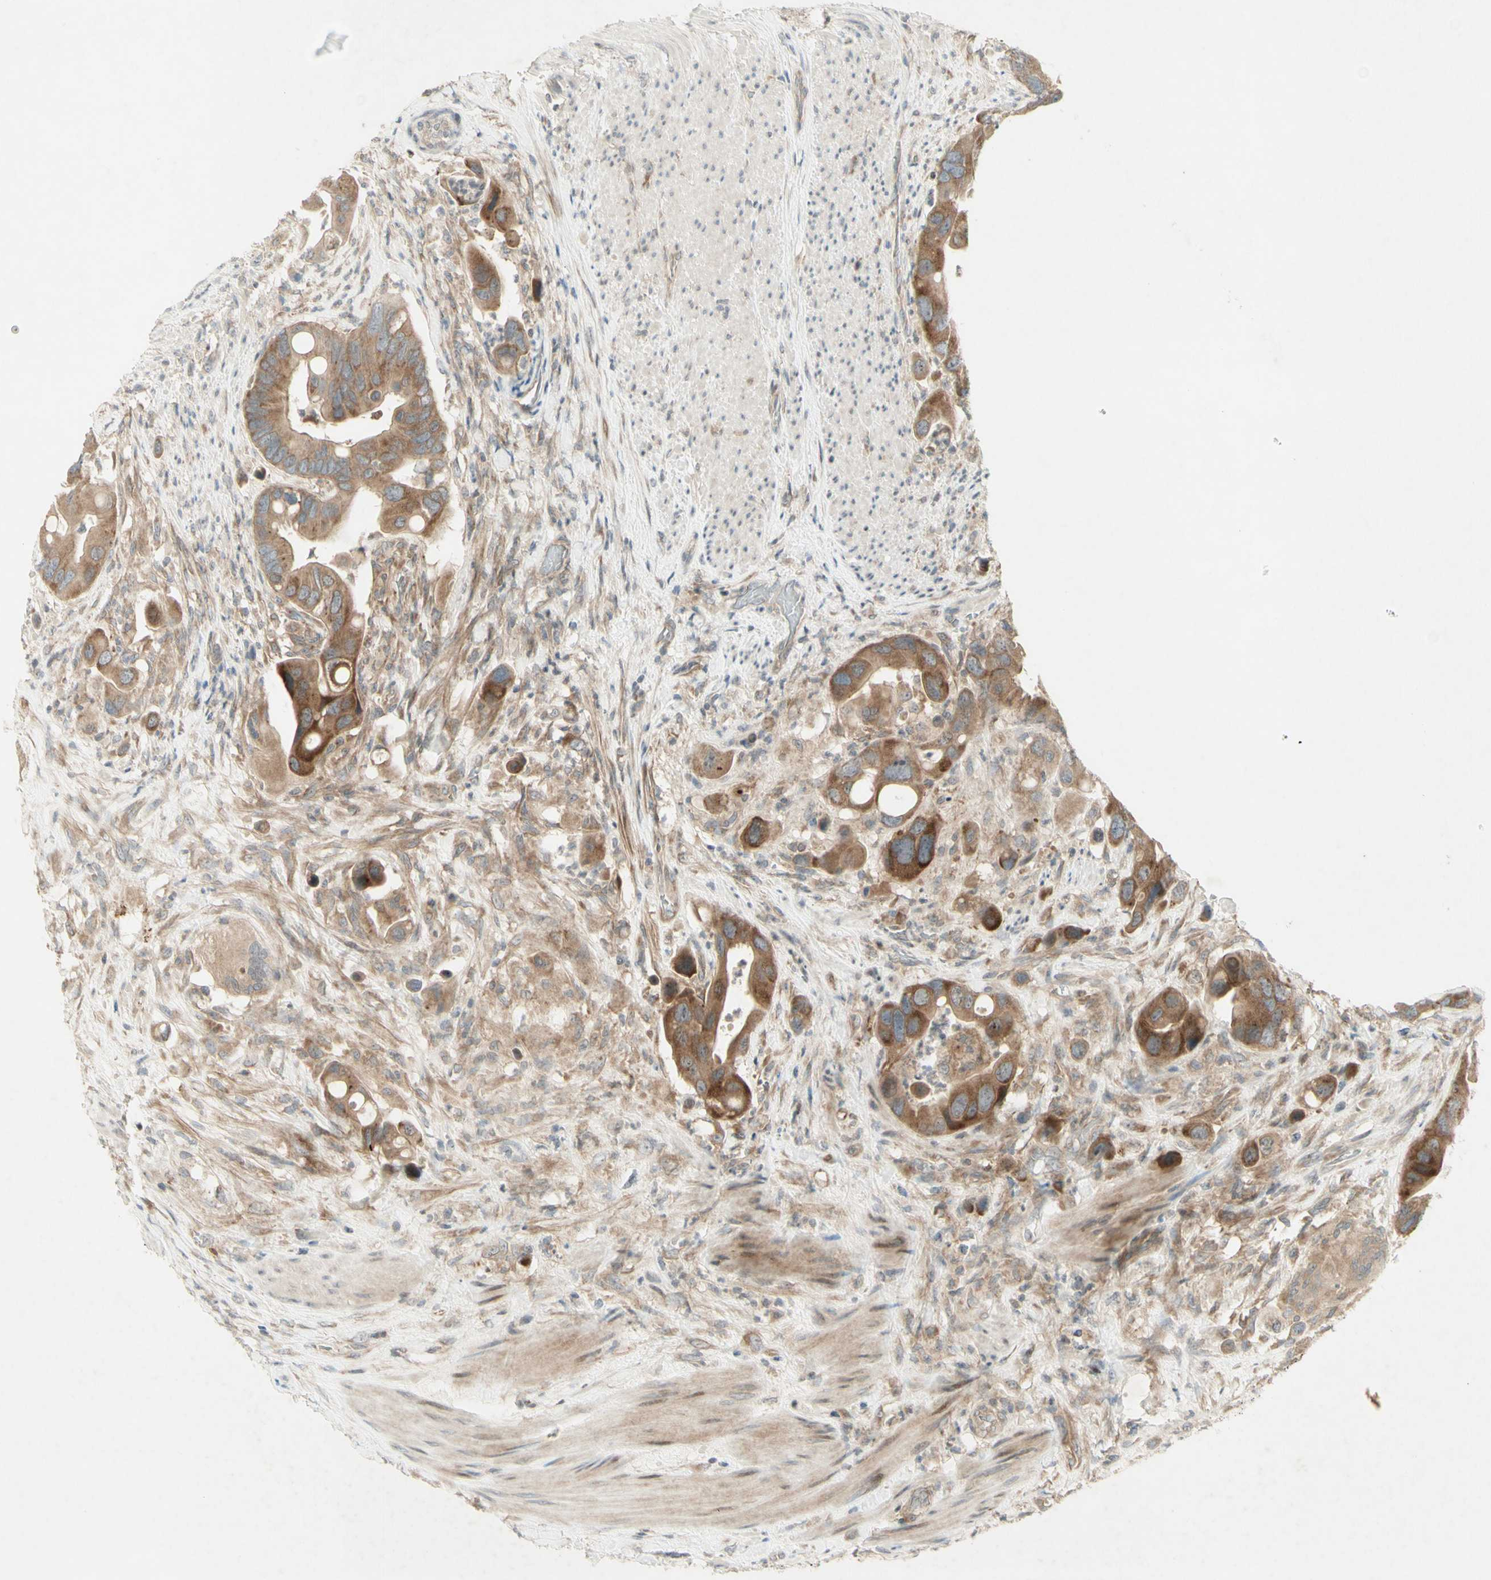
{"staining": {"intensity": "moderate", "quantity": ">75%", "location": "cytoplasmic/membranous"}, "tissue": "colorectal cancer", "cell_type": "Tumor cells", "image_type": "cancer", "snomed": [{"axis": "morphology", "description": "Adenocarcinoma, NOS"}, {"axis": "topography", "description": "Rectum"}], "caption": "Human colorectal cancer (adenocarcinoma) stained for a protein (brown) displays moderate cytoplasmic/membranous positive staining in about >75% of tumor cells.", "gene": "ETF1", "patient": {"sex": "female", "age": 57}}